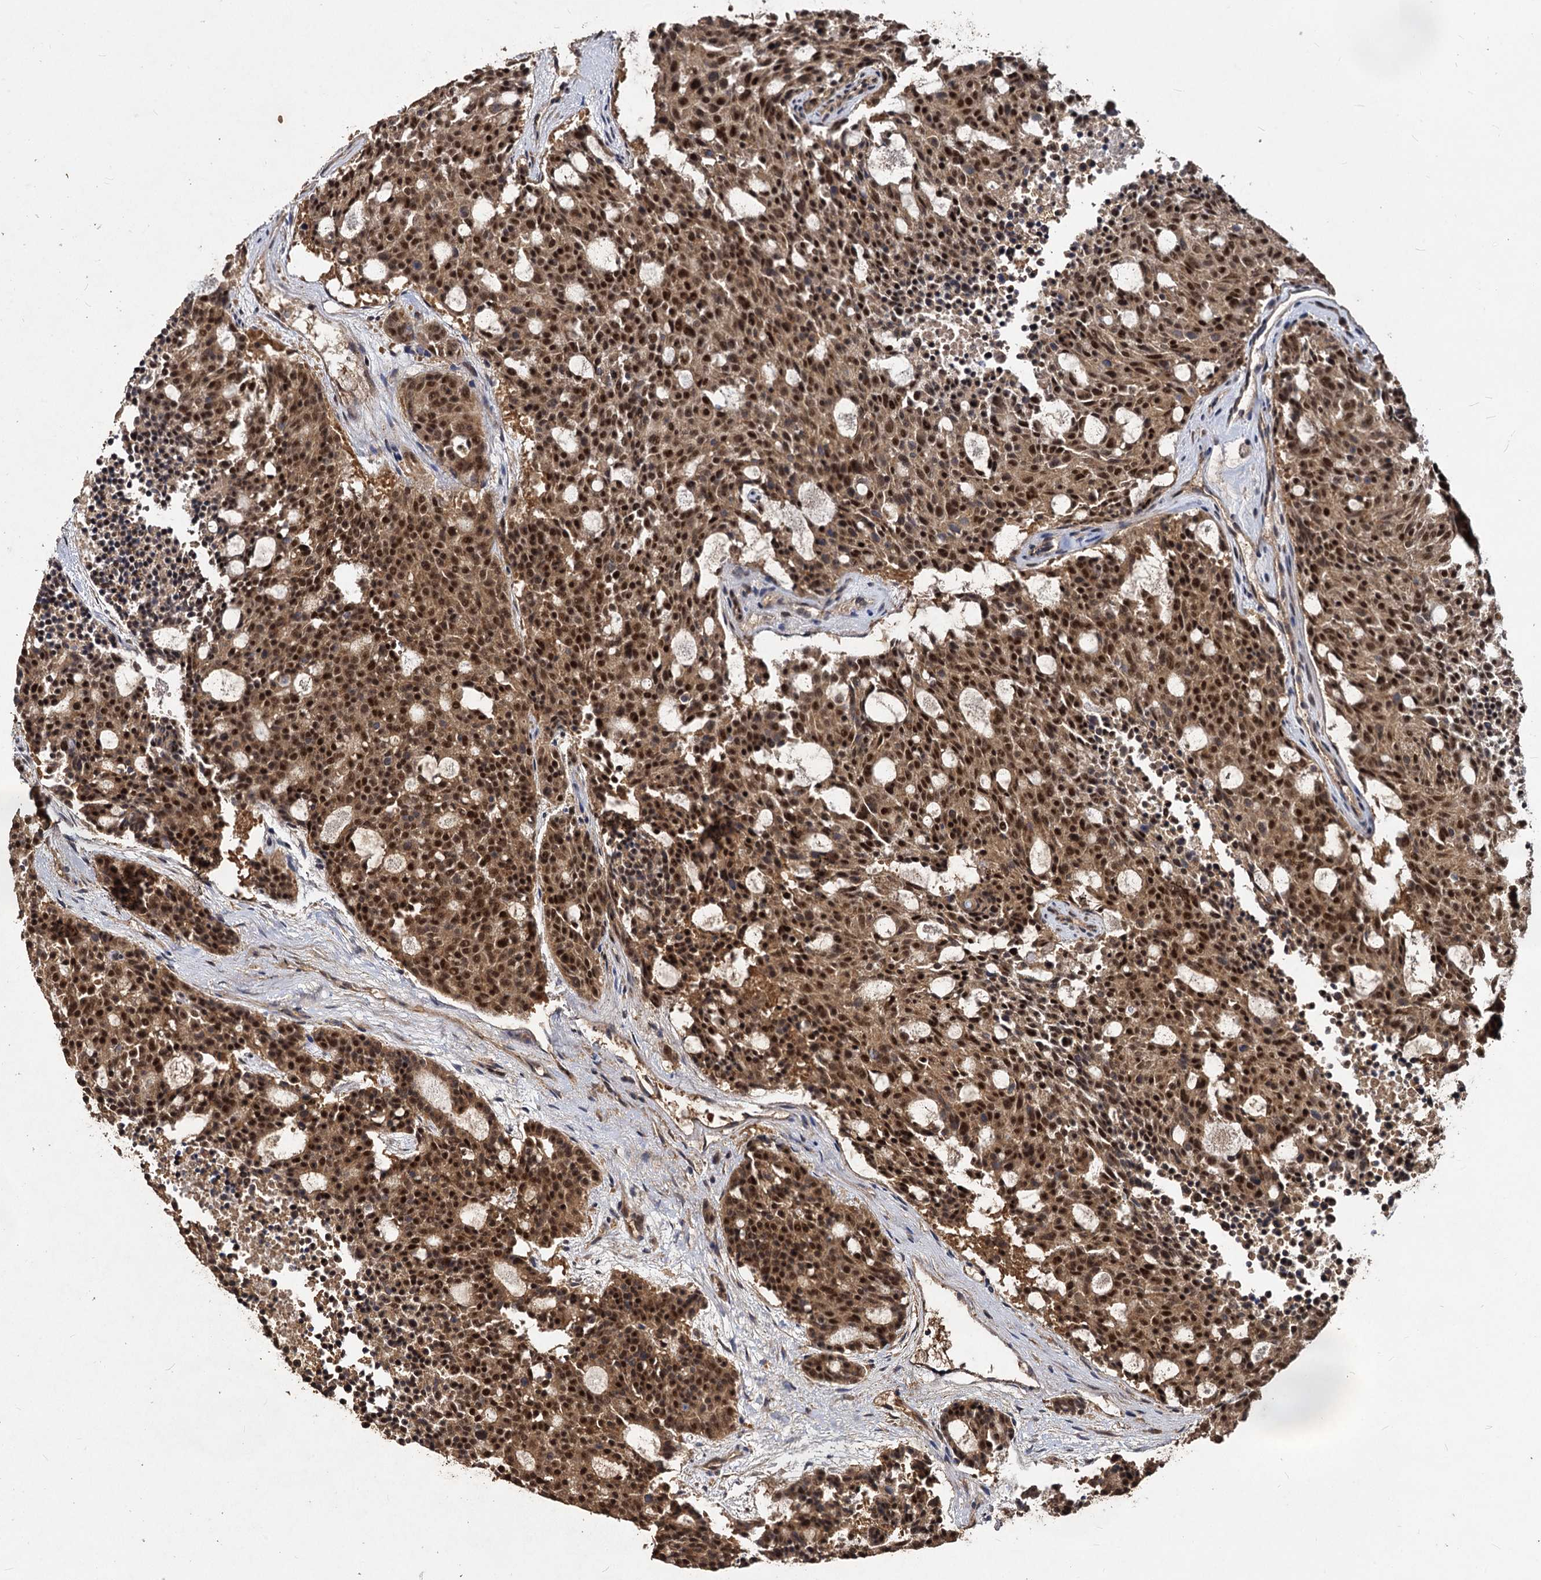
{"staining": {"intensity": "strong", "quantity": ">75%", "location": "cytoplasmic/membranous,nuclear"}, "tissue": "carcinoid", "cell_type": "Tumor cells", "image_type": "cancer", "snomed": [{"axis": "morphology", "description": "Carcinoid, malignant, NOS"}, {"axis": "topography", "description": "Pancreas"}], "caption": "This is an image of immunohistochemistry (IHC) staining of carcinoid (malignant), which shows strong staining in the cytoplasmic/membranous and nuclear of tumor cells.", "gene": "VPS51", "patient": {"sex": "female", "age": 54}}